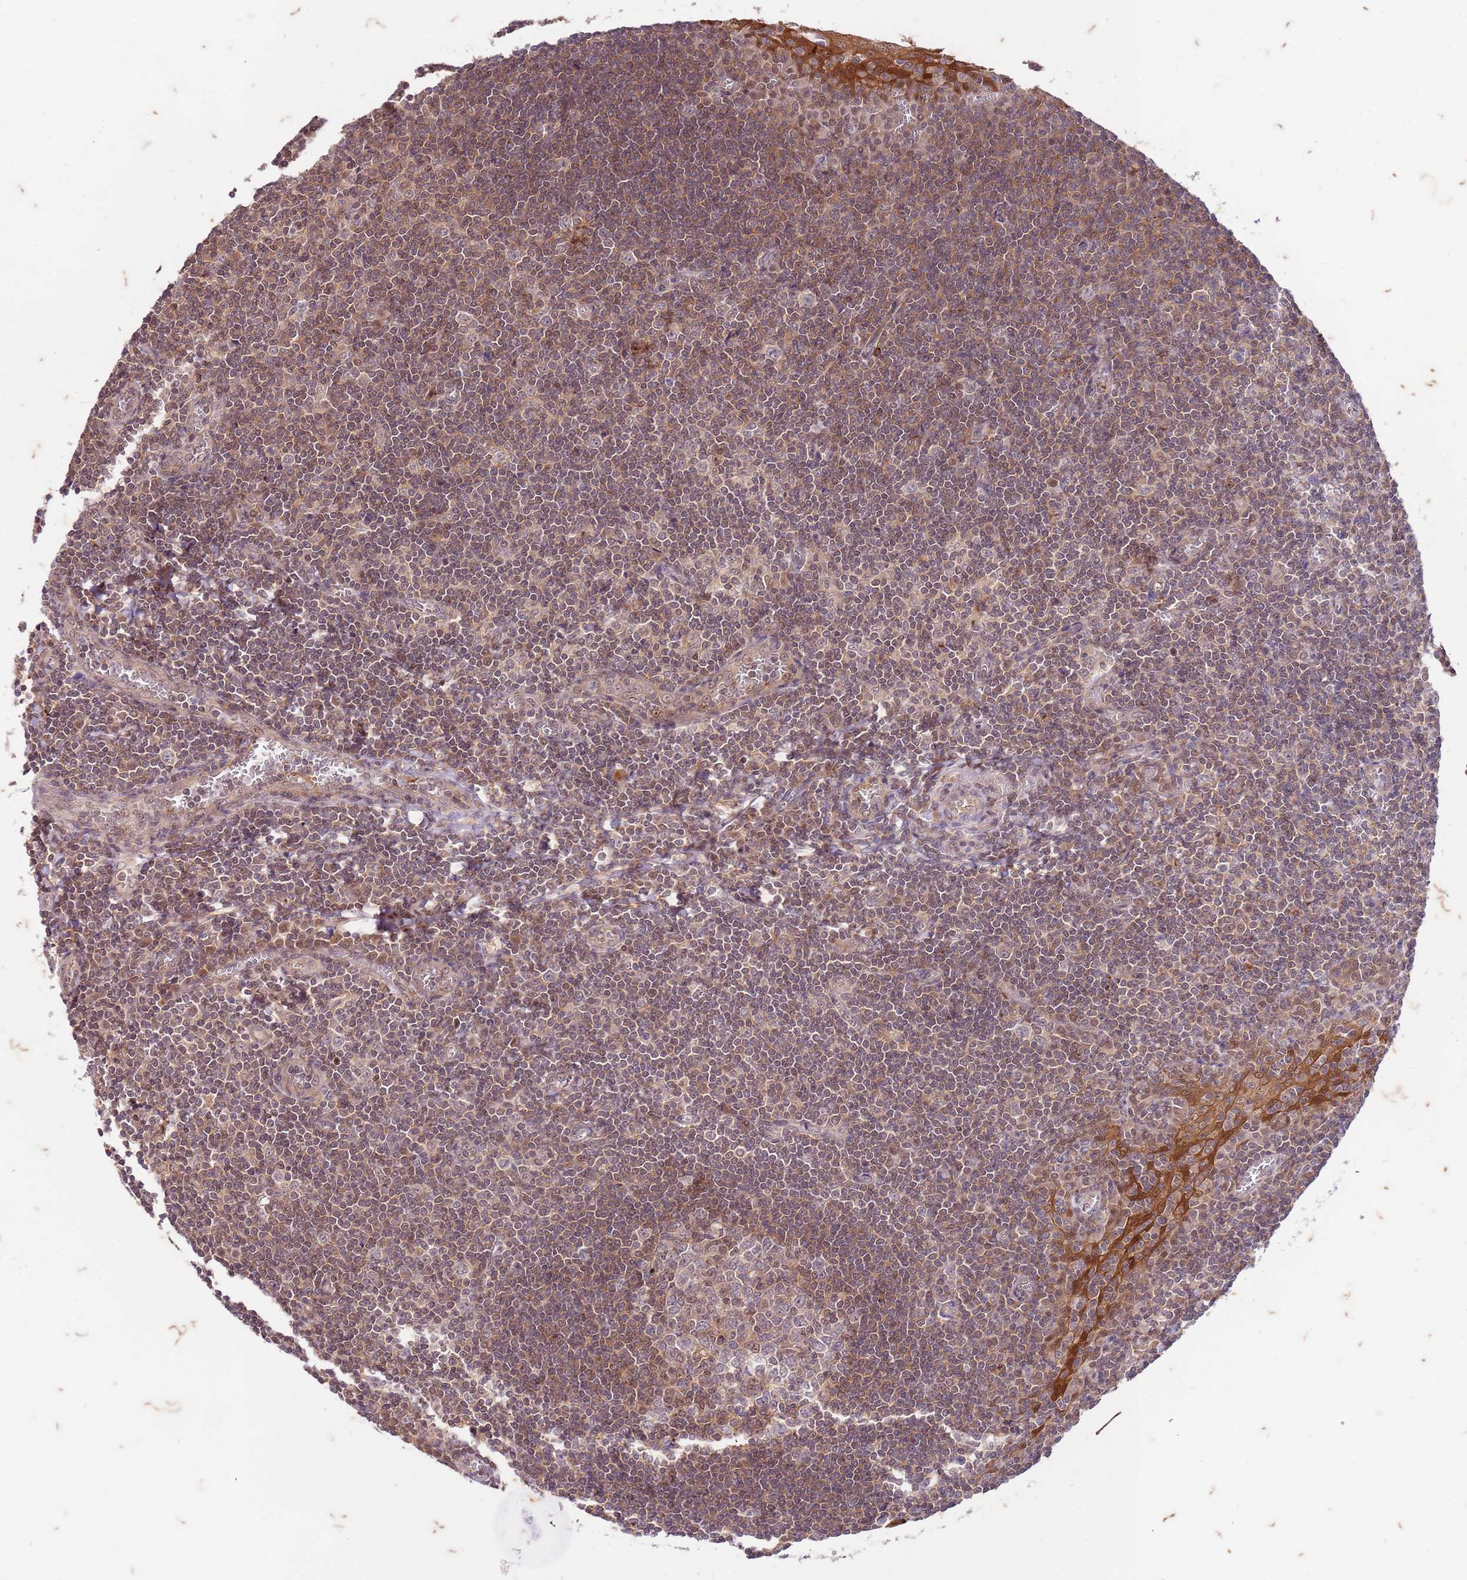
{"staining": {"intensity": "weak", "quantity": "25%-75%", "location": "cytoplasmic/membranous"}, "tissue": "tonsil", "cell_type": "Germinal center cells", "image_type": "normal", "snomed": [{"axis": "morphology", "description": "Normal tissue, NOS"}, {"axis": "topography", "description": "Tonsil"}], "caption": "Germinal center cells show low levels of weak cytoplasmic/membranous positivity in approximately 25%-75% of cells in normal human tonsil.", "gene": "RAPGEF3", "patient": {"sex": "male", "age": 27}}